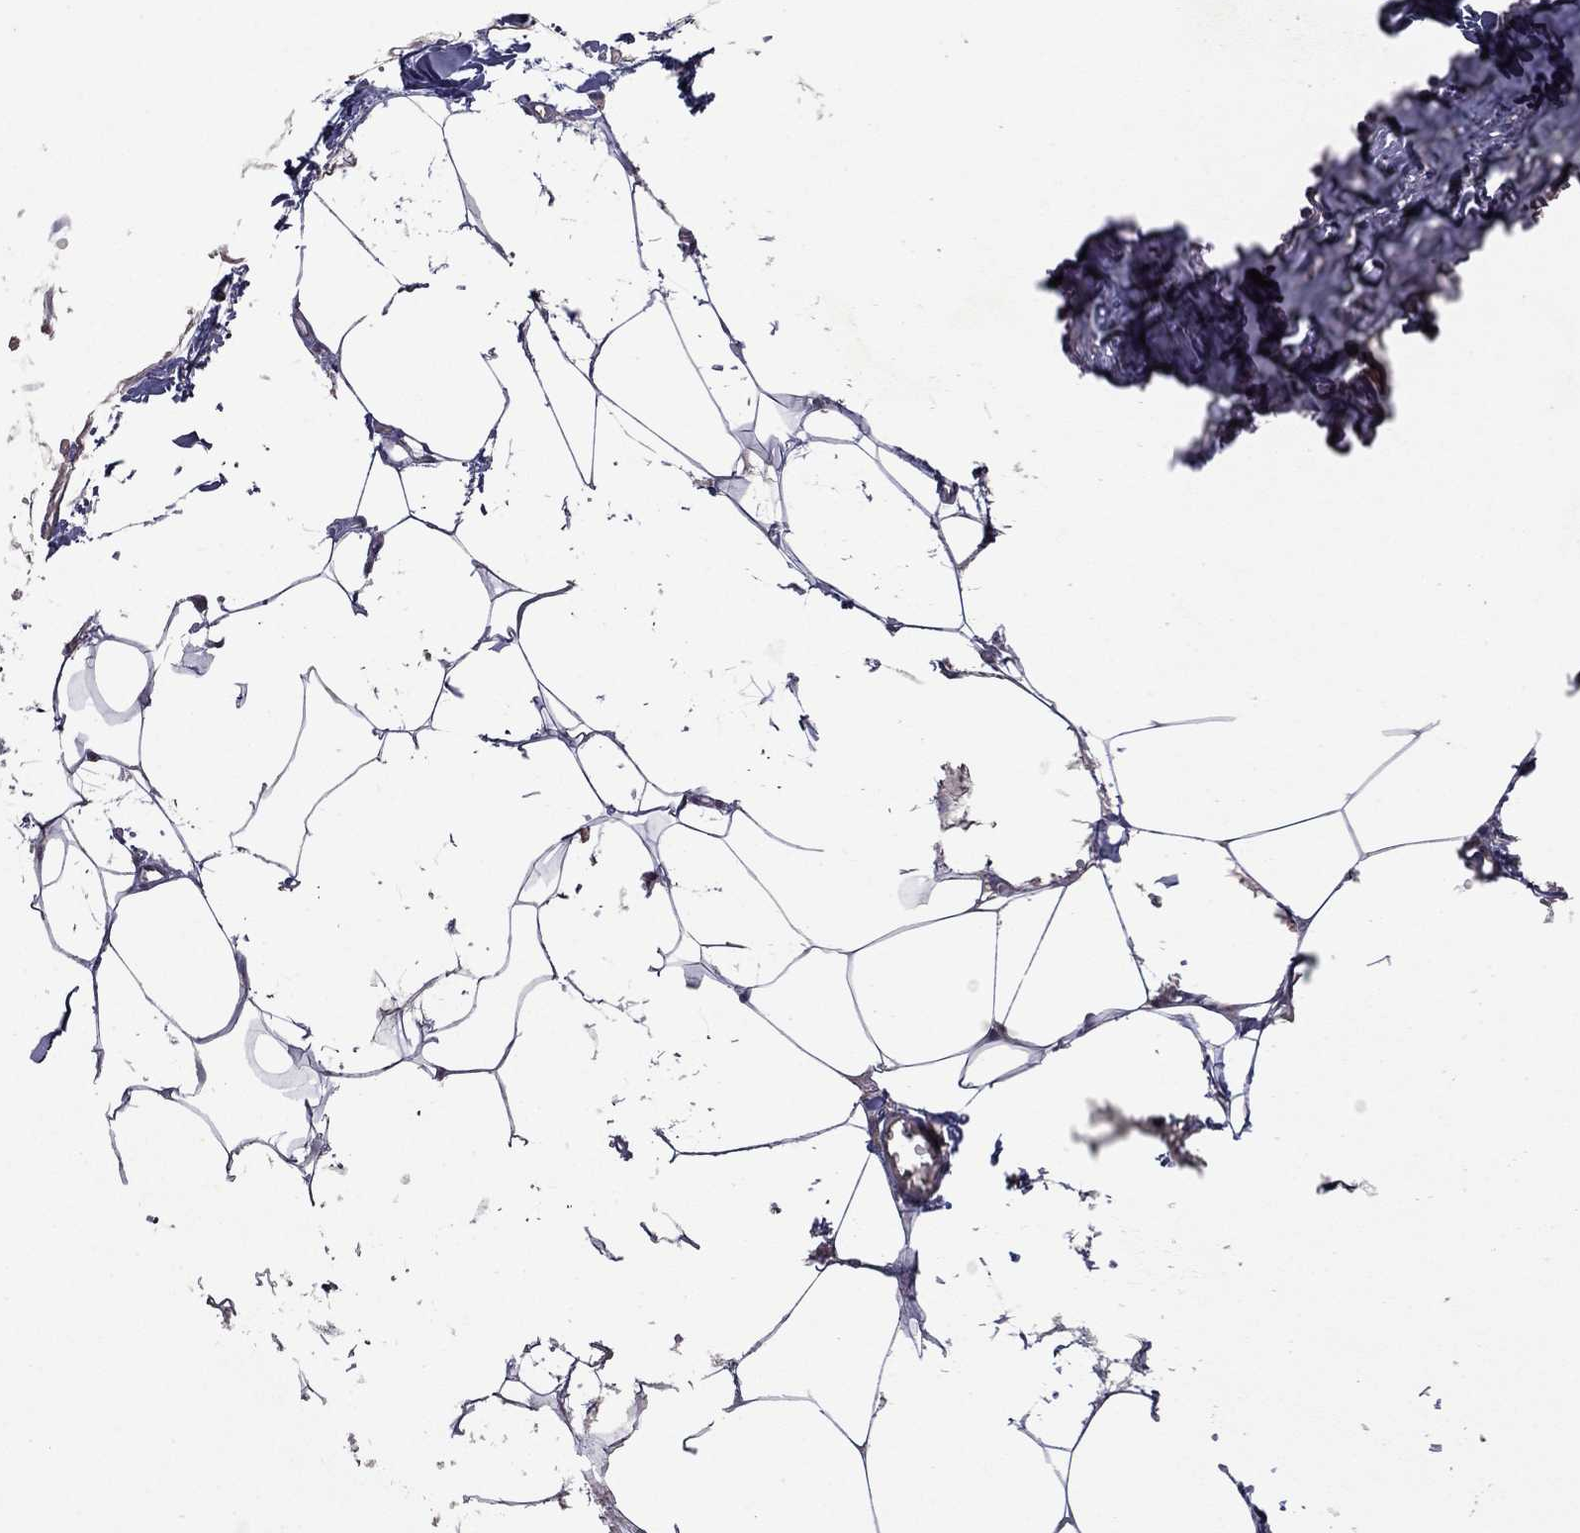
{"staining": {"intensity": "negative", "quantity": "none", "location": "none"}, "tissue": "lymph node", "cell_type": "Non-germinal center cells", "image_type": "normal", "snomed": [{"axis": "morphology", "description": "Normal tissue, NOS"}, {"axis": "topography", "description": "Lymph node"}], "caption": "This micrograph is of benign lymph node stained with immunohistochemistry to label a protein in brown with the nuclei are counter-stained blue. There is no staining in non-germinal center cells.", "gene": "CFAP119", "patient": {"sex": "male", "age": 59}}